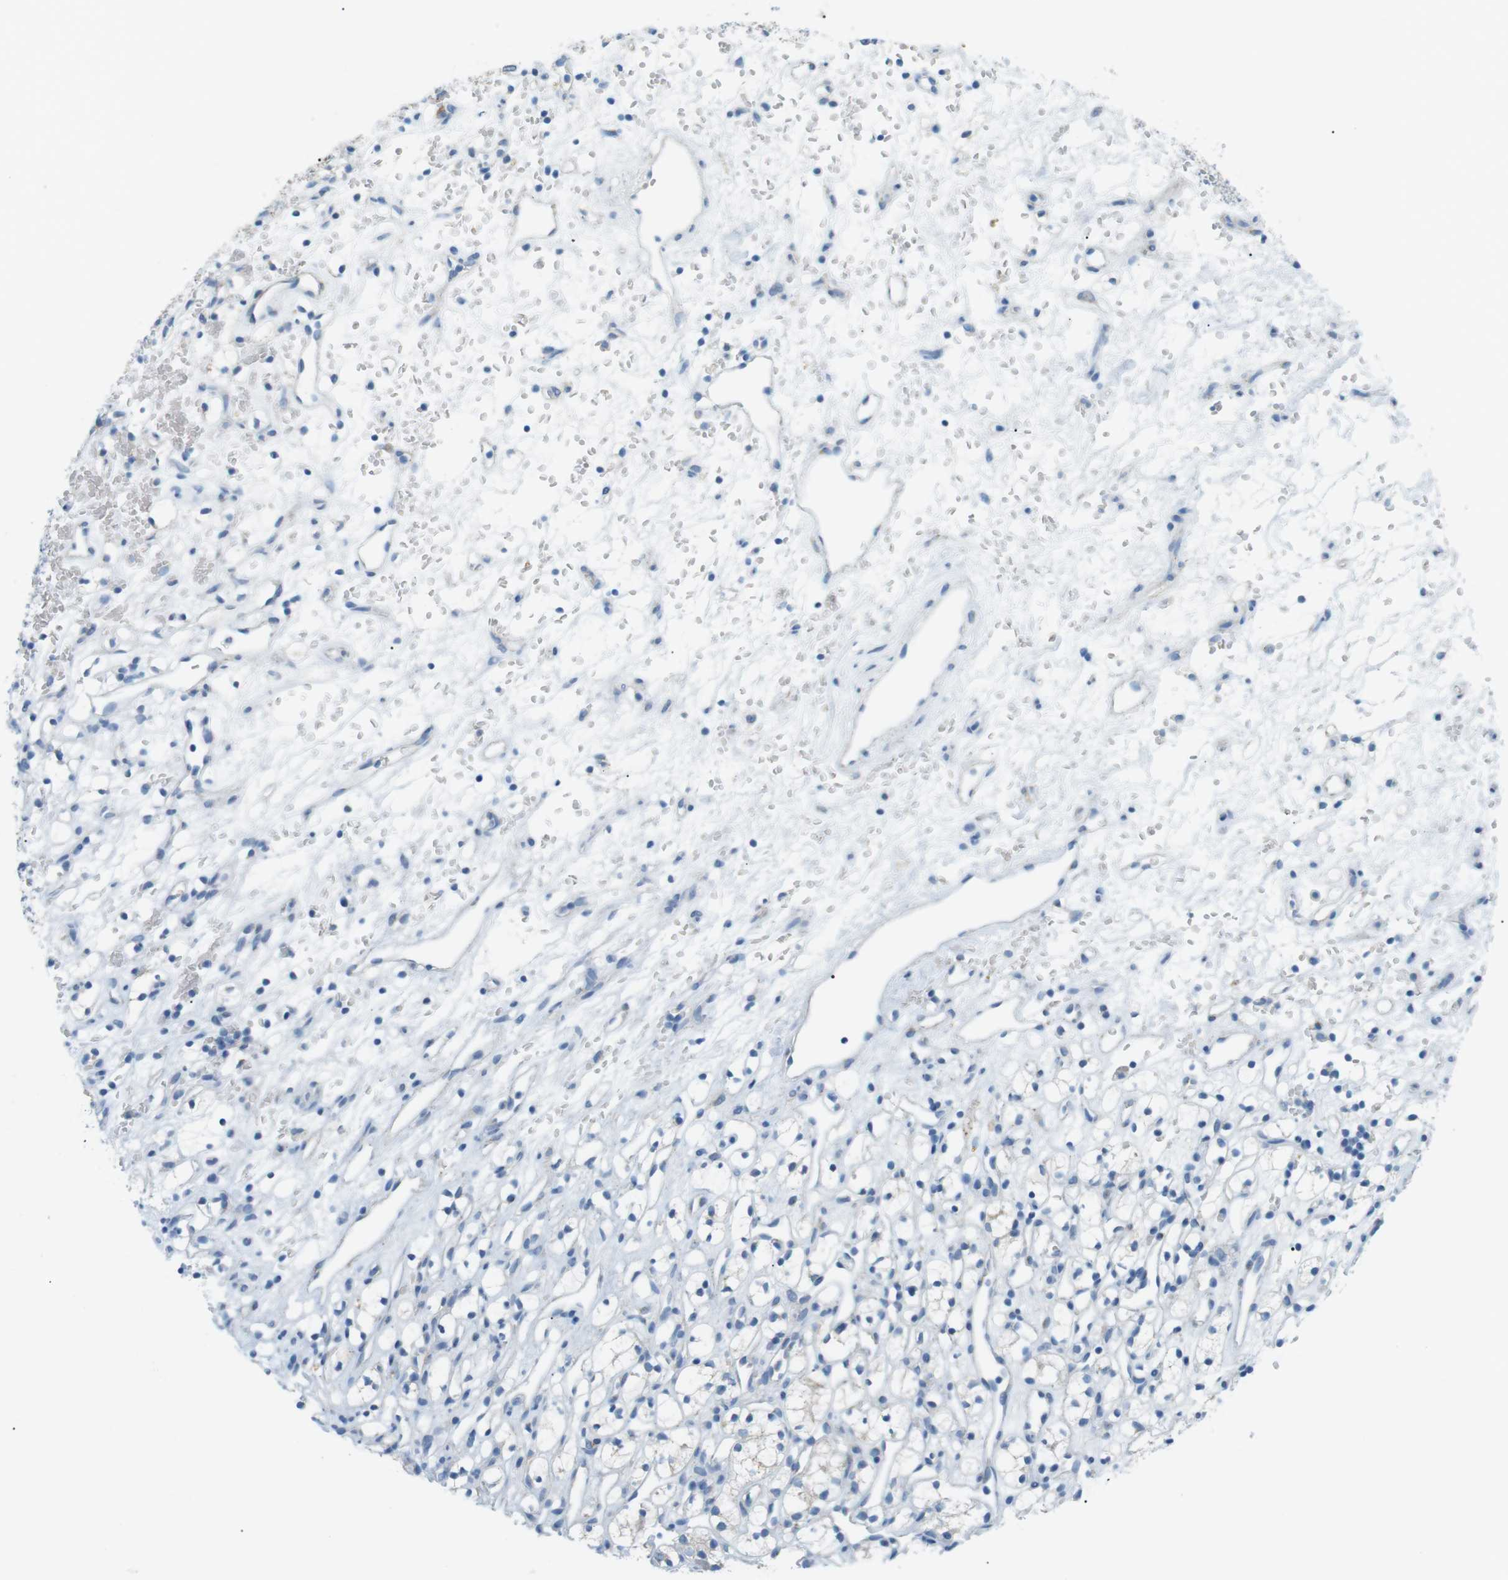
{"staining": {"intensity": "negative", "quantity": "none", "location": "none"}, "tissue": "renal cancer", "cell_type": "Tumor cells", "image_type": "cancer", "snomed": [{"axis": "morphology", "description": "Adenocarcinoma, NOS"}, {"axis": "topography", "description": "Kidney"}], "caption": "An IHC image of renal cancer is shown. There is no staining in tumor cells of renal cancer. (DAB (3,3'-diaminobenzidine) IHC with hematoxylin counter stain).", "gene": "VAMP1", "patient": {"sex": "female", "age": 60}}